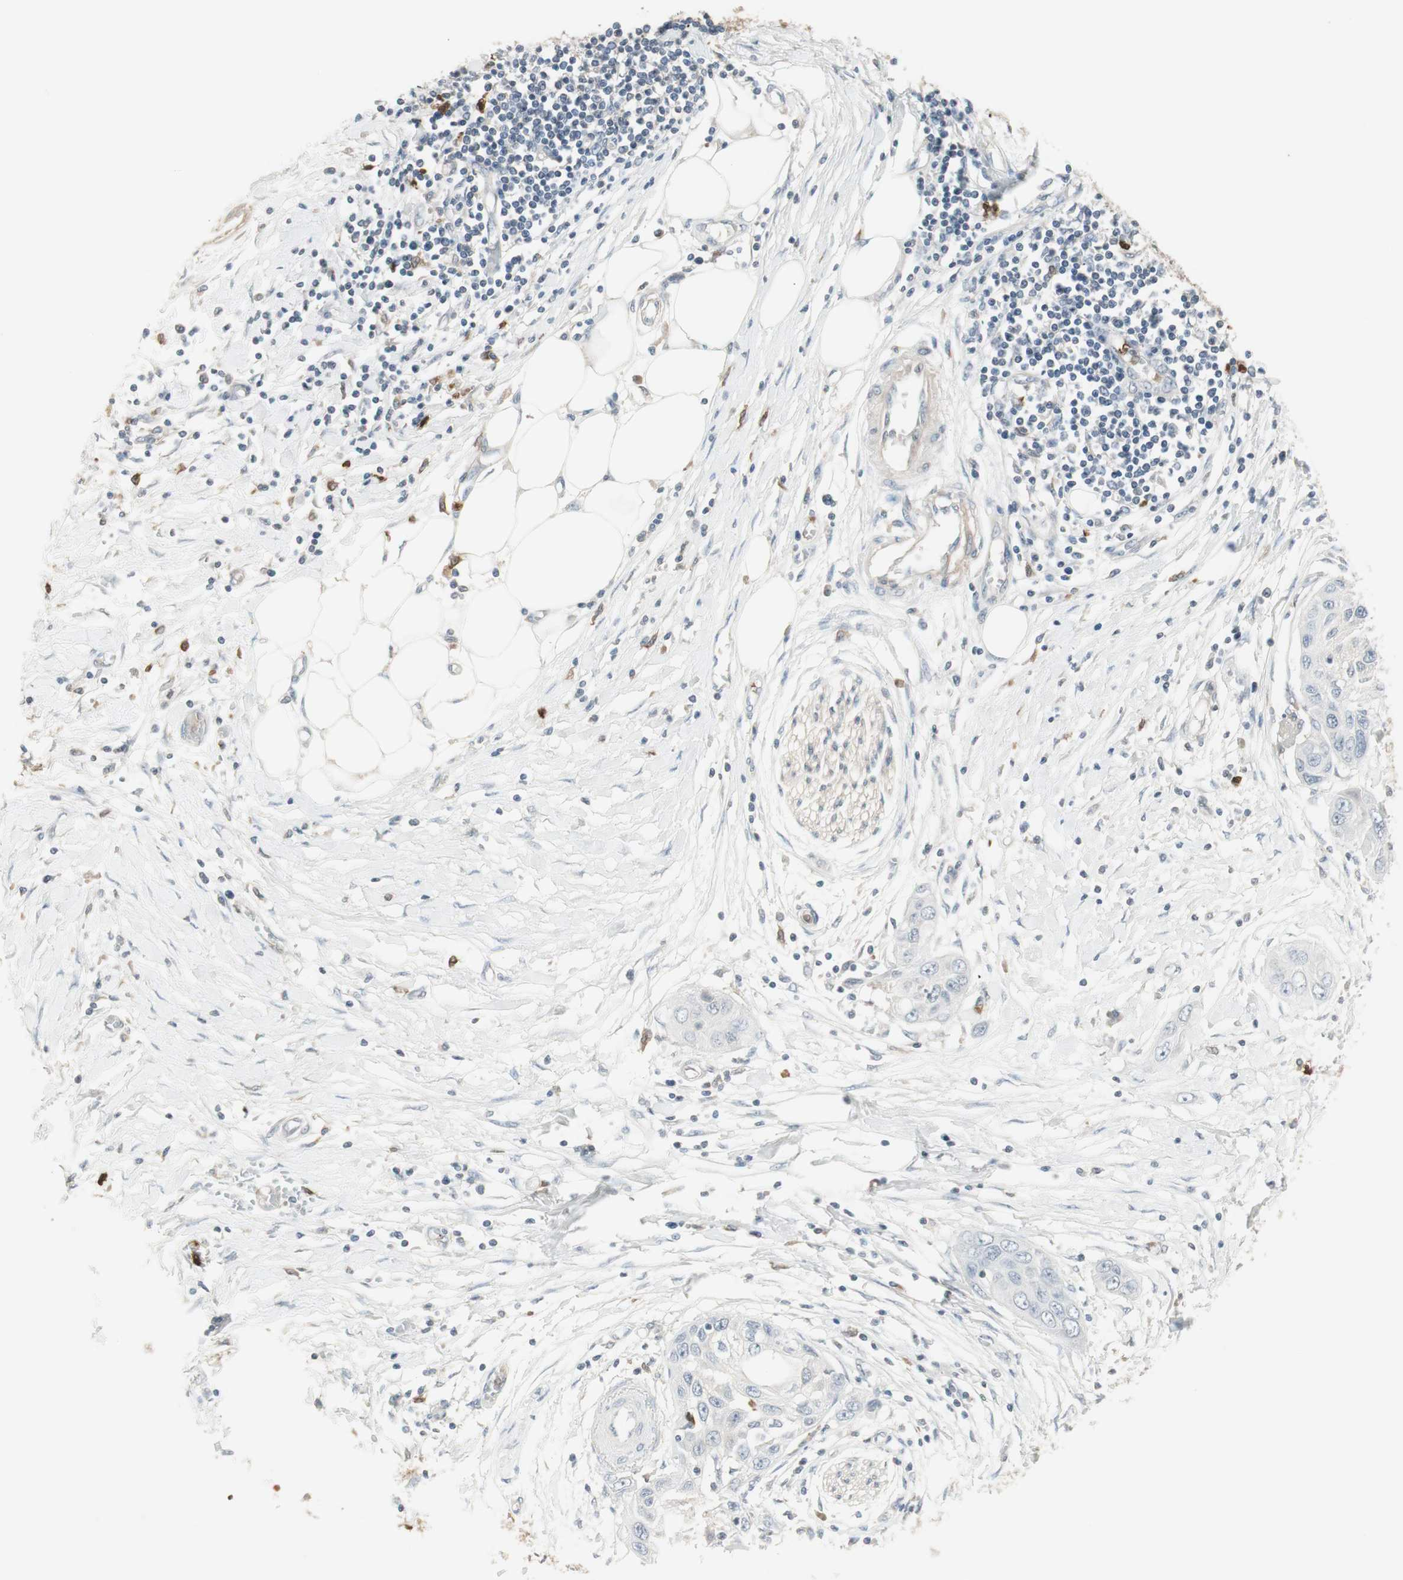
{"staining": {"intensity": "negative", "quantity": "none", "location": "none"}, "tissue": "pancreatic cancer", "cell_type": "Tumor cells", "image_type": "cancer", "snomed": [{"axis": "morphology", "description": "Adenocarcinoma, NOS"}, {"axis": "topography", "description": "Pancreas"}], "caption": "Immunohistochemistry image of pancreatic cancer stained for a protein (brown), which exhibits no staining in tumor cells.", "gene": "NID1", "patient": {"sex": "female", "age": 70}}